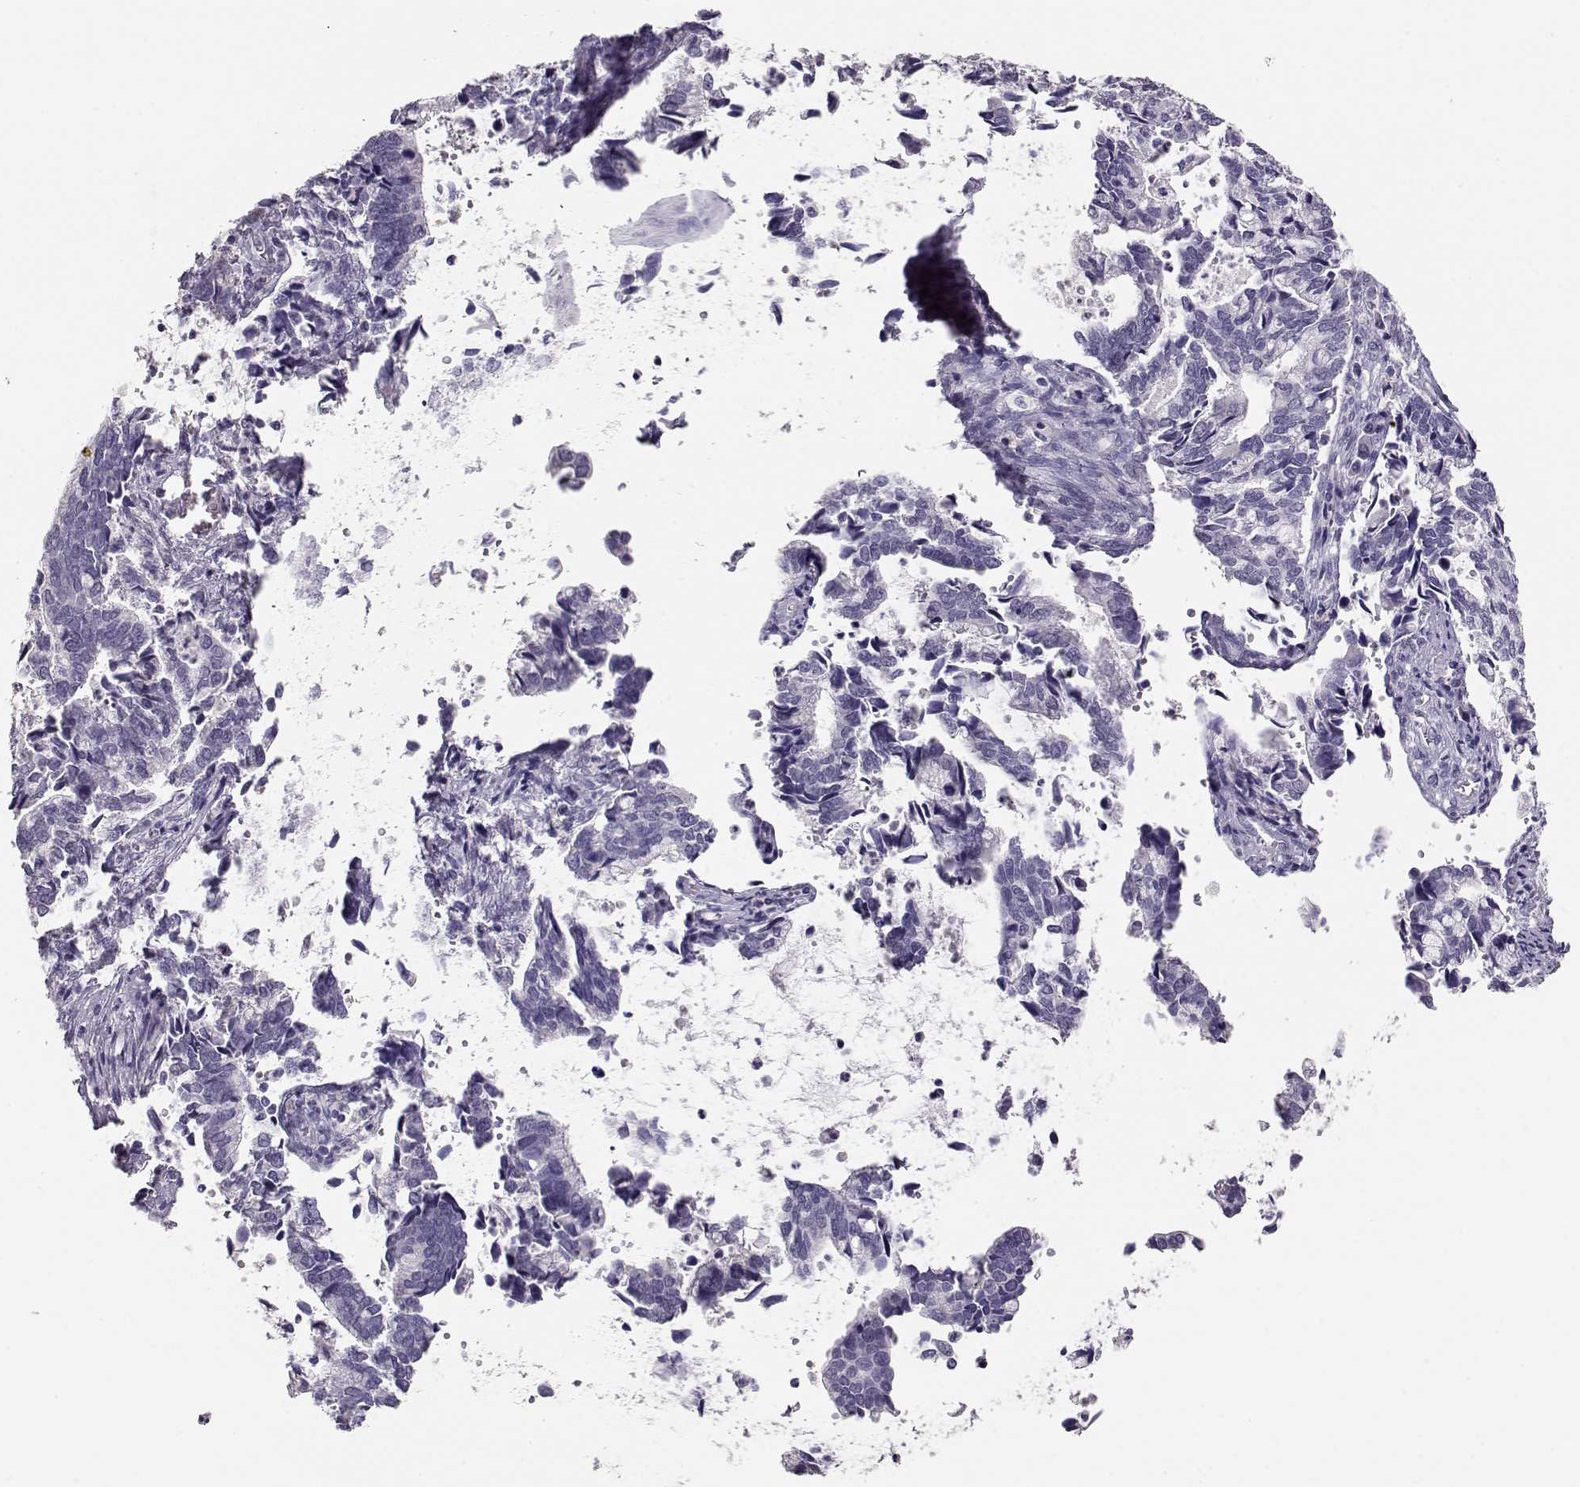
{"staining": {"intensity": "negative", "quantity": "none", "location": "none"}, "tissue": "cervical cancer", "cell_type": "Tumor cells", "image_type": "cancer", "snomed": [{"axis": "morphology", "description": "Adenocarcinoma, NOS"}, {"axis": "topography", "description": "Cervix"}], "caption": "Cervical cancer (adenocarcinoma) stained for a protein using immunohistochemistry exhibits no expression tumor cells.", "gene": "MAGEC1", "patient": {"sex": "female", "age": 42}}